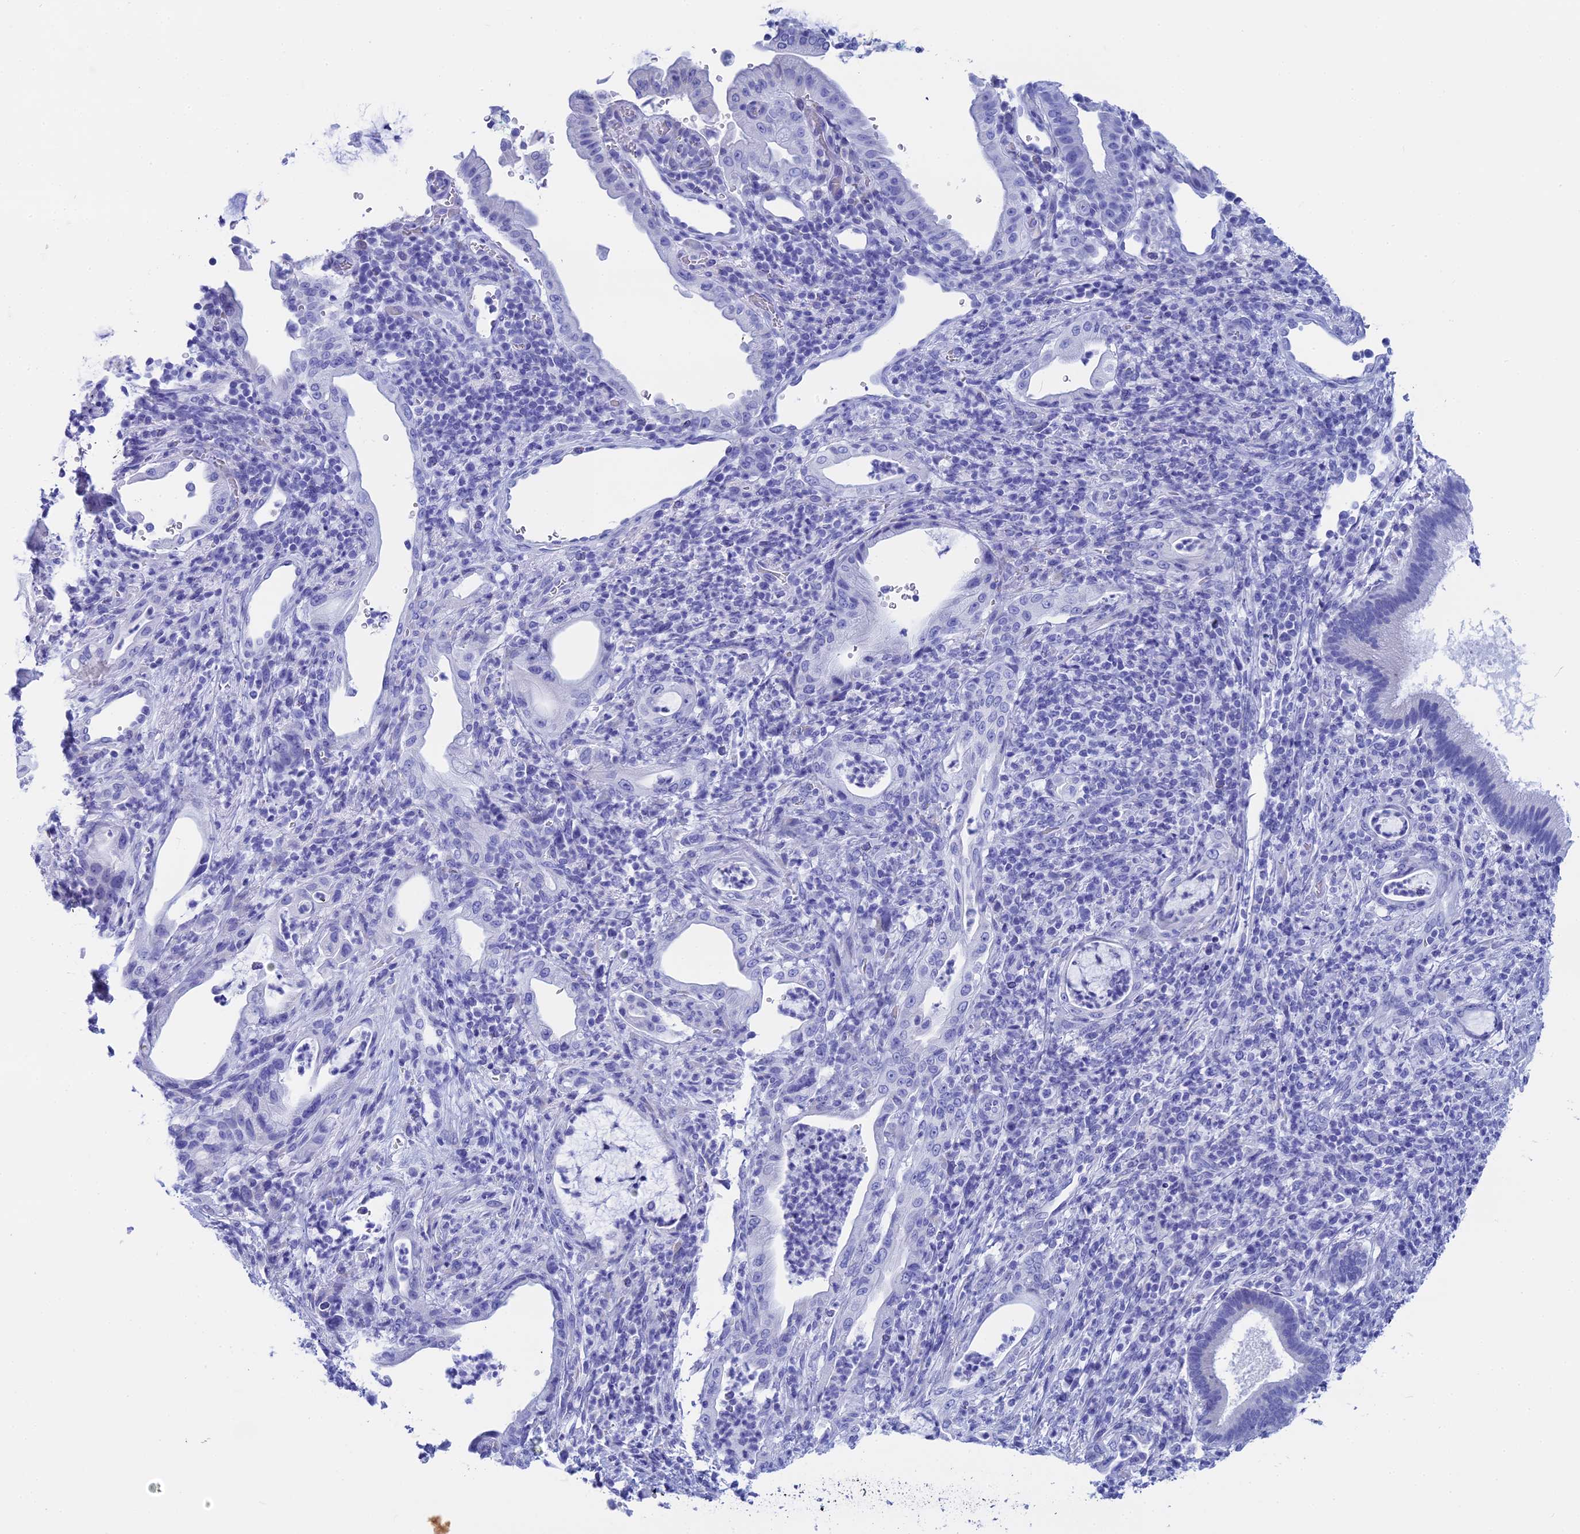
{"staining": {"intensity": "negative", "quantity": "none", "location": "none"}, "tissue": "pancreatic cancer", "cell_type": "Tumor cells", "image_type": "cancer", "snomed": [{"axis": "morphology", "description": "Normal tissue, NOS"}, {"axis": "morphology", "description": "Adenocarcinoma, NOS"}, {"axis": "topography", "description": "Pancreas"}], "caption": "This photomicrograph is of pancreatic cancer (adenocarcinoma) stained with IHC to label a protein in brown with the nuclei are counter-stained blue. There is no positivity in tumor cells. (Brightfield microscopy of DAB (3,3'-diaminobenzidine) immunohistochemistry (IHC) at high magnification).", "gene": "TEX101", "patient": {"sex": "female", "age": 55}}